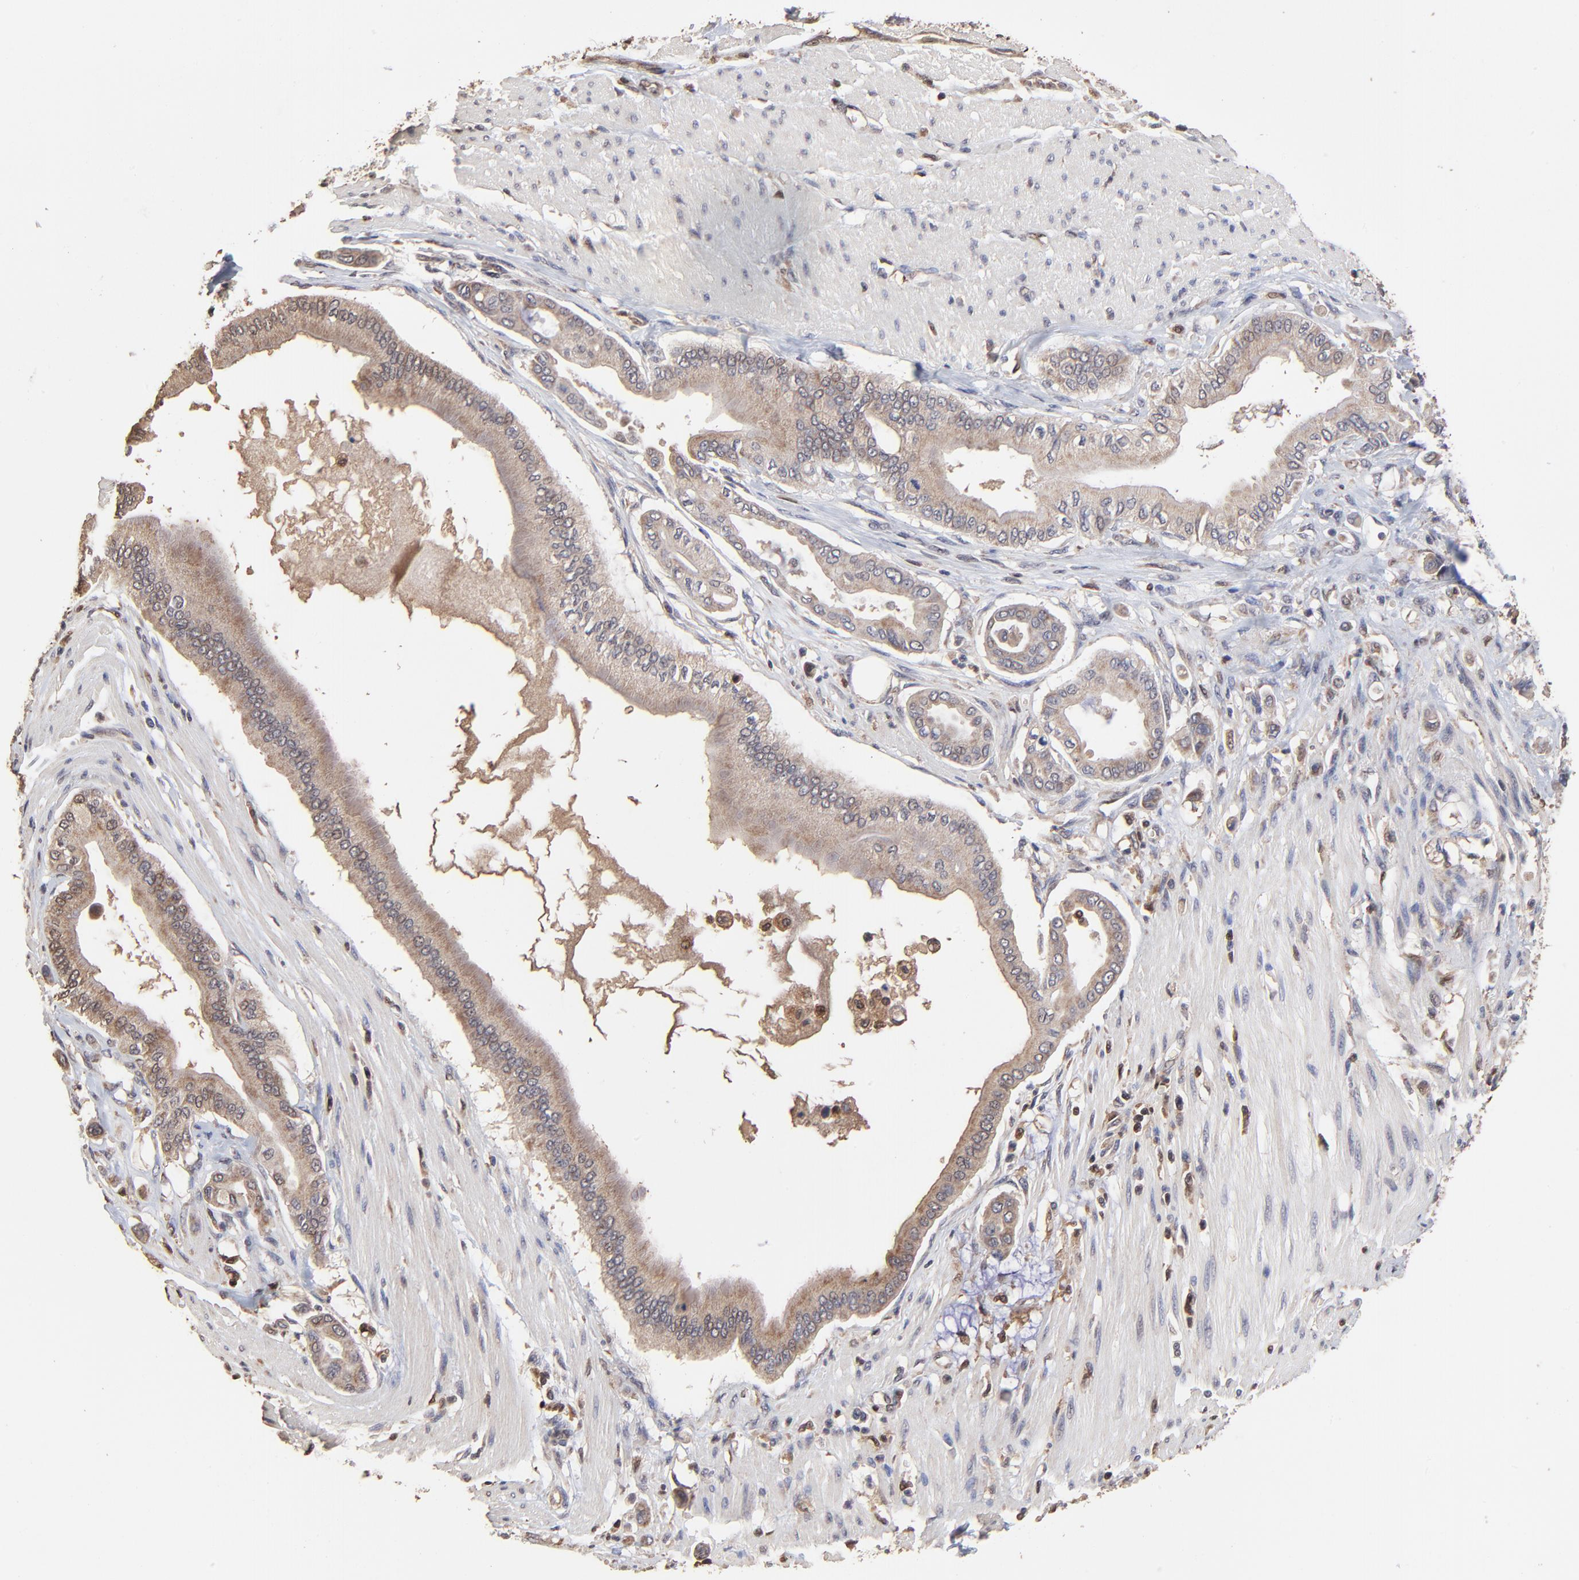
{"staining": {"intensity": "weak", "quantity": ">75%", "location": "cytoplasmic/membranous"}, "tissue": "pancreatic cancer", "cell_type": "Tumor cells", "image_type": "cancer", "snomed": [{"axis": "morphology", "description": "Adenocarcinoma, NOS"}, {"axis": "morphology", "description": "Adenocarcinoma, metastatic, NOS"}, {"axis": "topography", "description": "Lymph node"}, {"axis": "topography", "description": "Pancreas"}, {"axis": "topography", "description": "Duodenum"}], "caption": "Tumor cells demonstrate low levels of weak cytoplasmic/membranous expression in about >75% of cells in pancreatic cancer (metastatic adenocarcinoma). (brown staining indicates protein expression, while blue staining denotes nuclei).", "gene": "CASP1", "patient": {"sex": "female", "age": 64}}